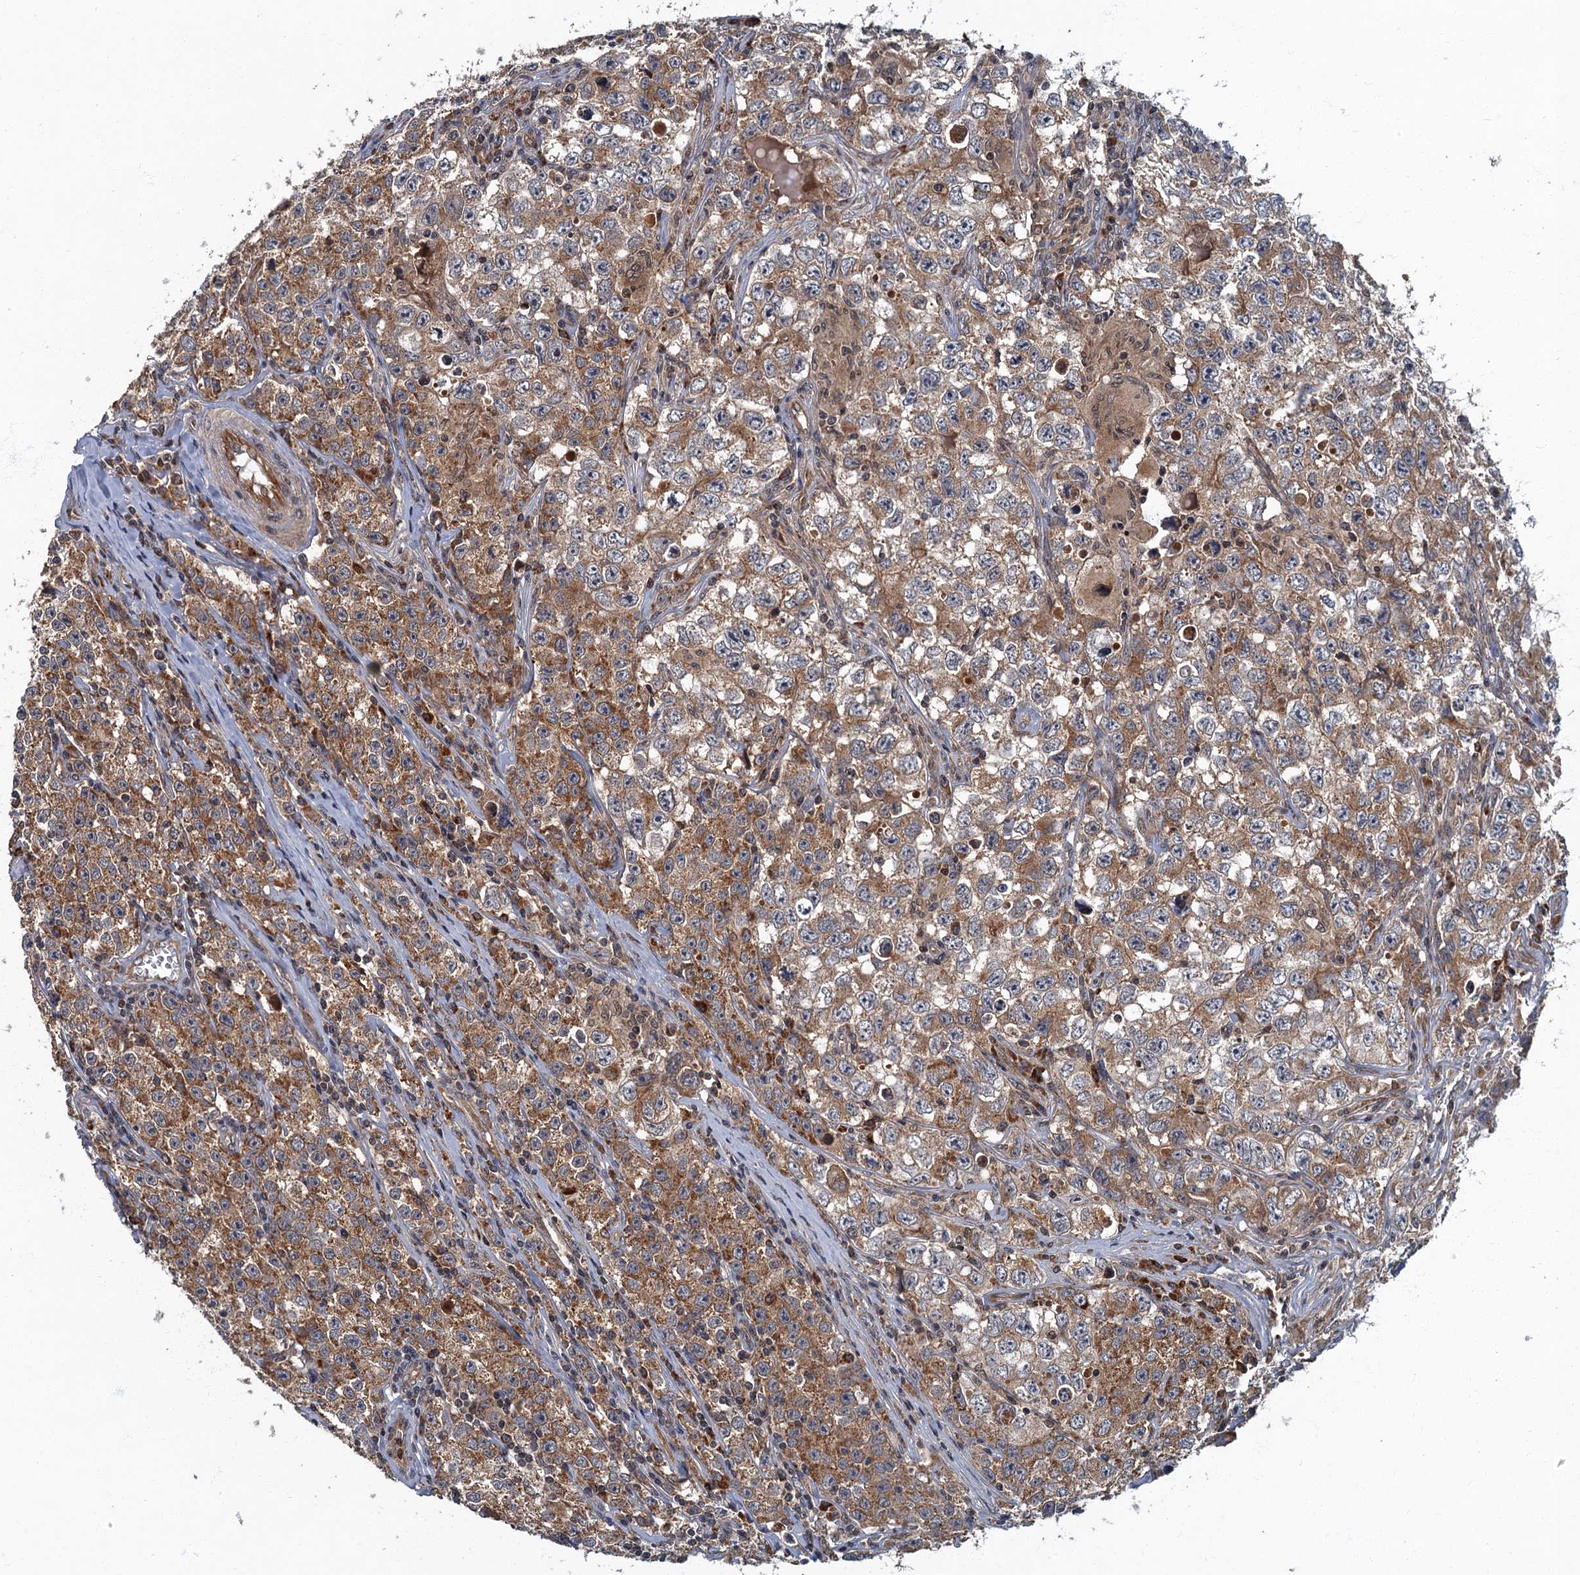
{"staining": {"intensity": "moderate", "quantity": ">75%", "location": "cytoplasmic/membranous"}, "tissue": "testis cancer", "cell_type": "Tumor cells", "image_type": "cancer", "snomed": [{"axis": "morphology", "description": "Seminoma, NOS"}, {"axis": "morphology", "description": "Carcinoma, Embryonal, NOS"}, {"axis": "topography", "description": "Testis"}], "caption": "Embryonal carcinoma (testis) stained with a protein marker shows moderate staining in tumor cells.", "gene": "SLC11A2", "patient": {"sex": "male", "age": 43}}